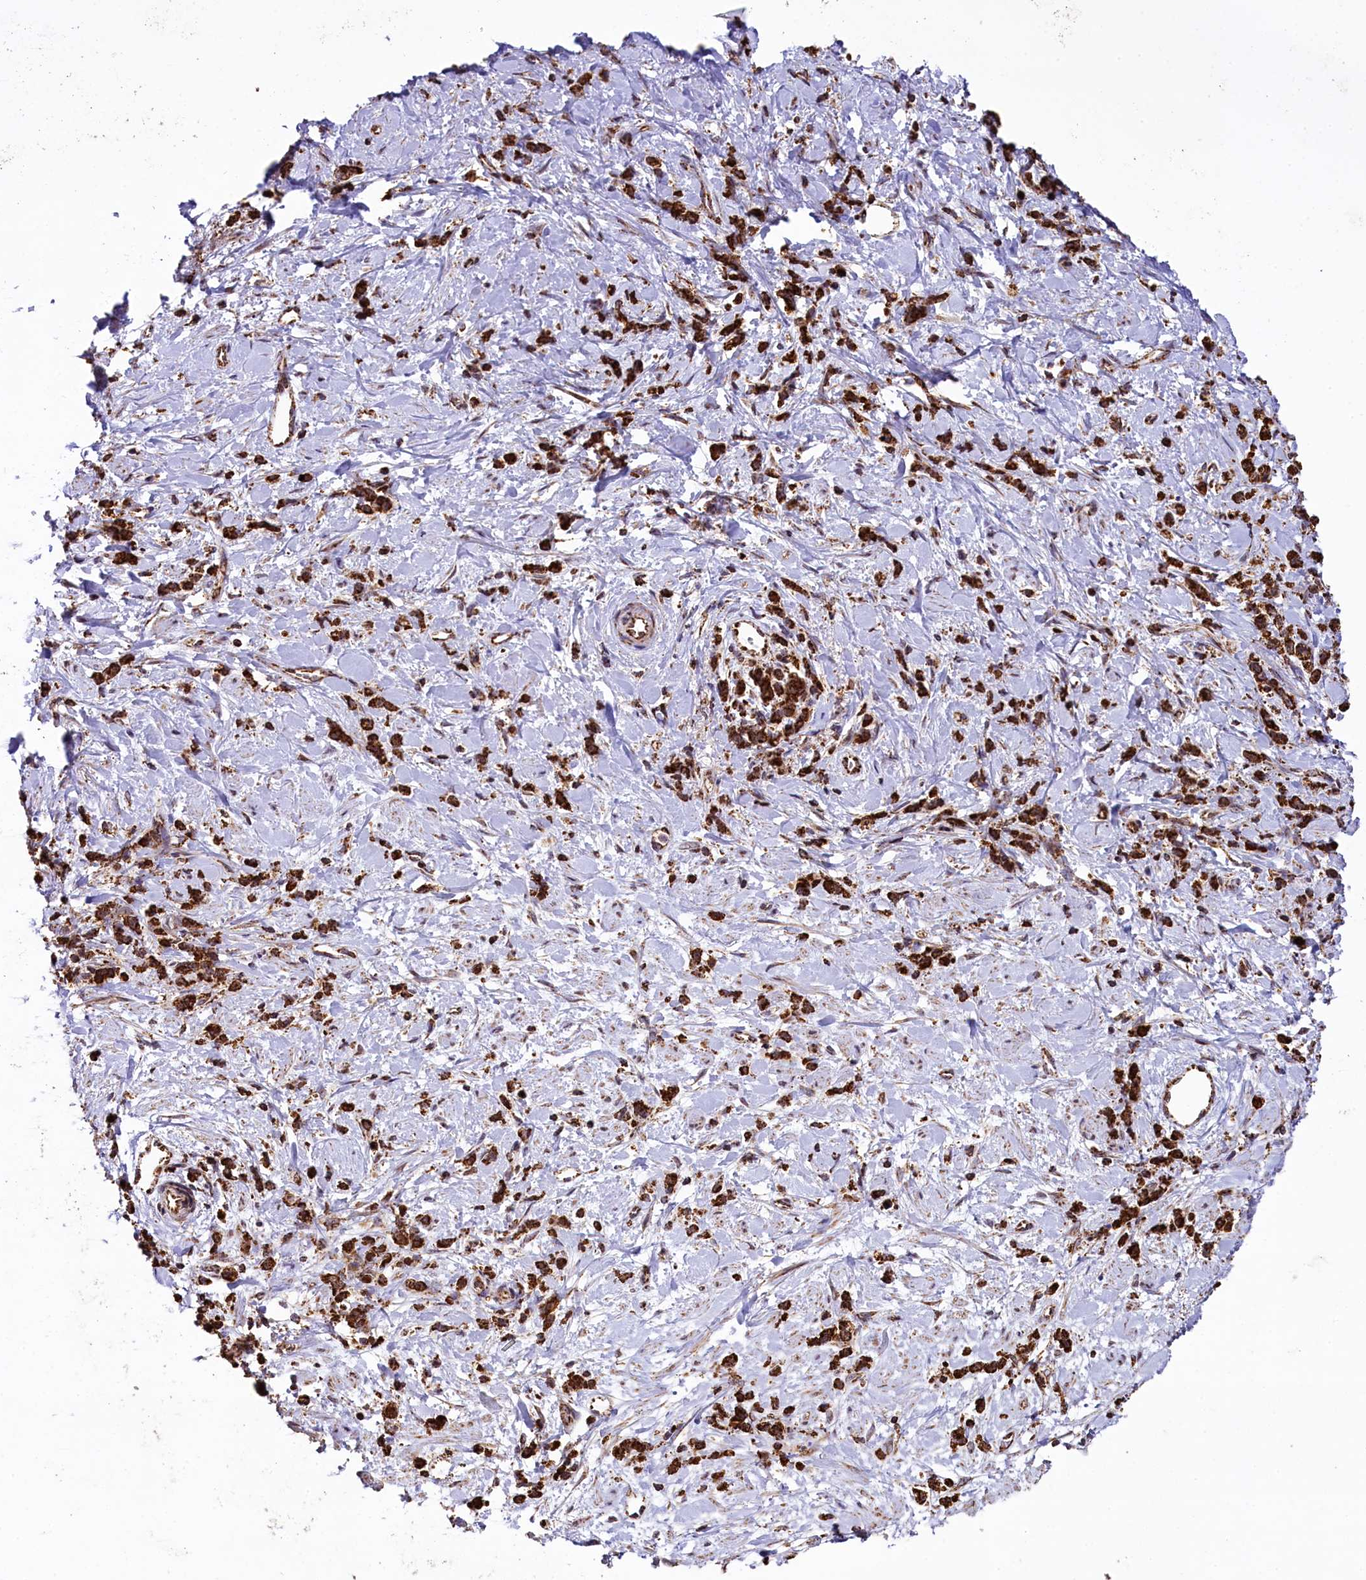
{"staining": {"intensity": "strong", "quantity": ">75%", "location": "cytoplasmic/membranous"}, "tissue": "stomach cancer", "cell_type": "Tumor cells", "image_type": "cancer", "snomed": [{"axis": "morphology", "description": "Adenocarcinoma, NOS"}, {"axis": "topography", "description": "Stomach"}], "caption": "Immunohistochemical staining of human stomach adenocarcinoma displays high levels of strong cytoplasmic/membranous expression in approximately >75% of tumor cells. (brown staining indicates protein expression, while blue staining denotes nuclei).", "gene": "KLC2", "patient": {"sex": "female", "age": 60}}